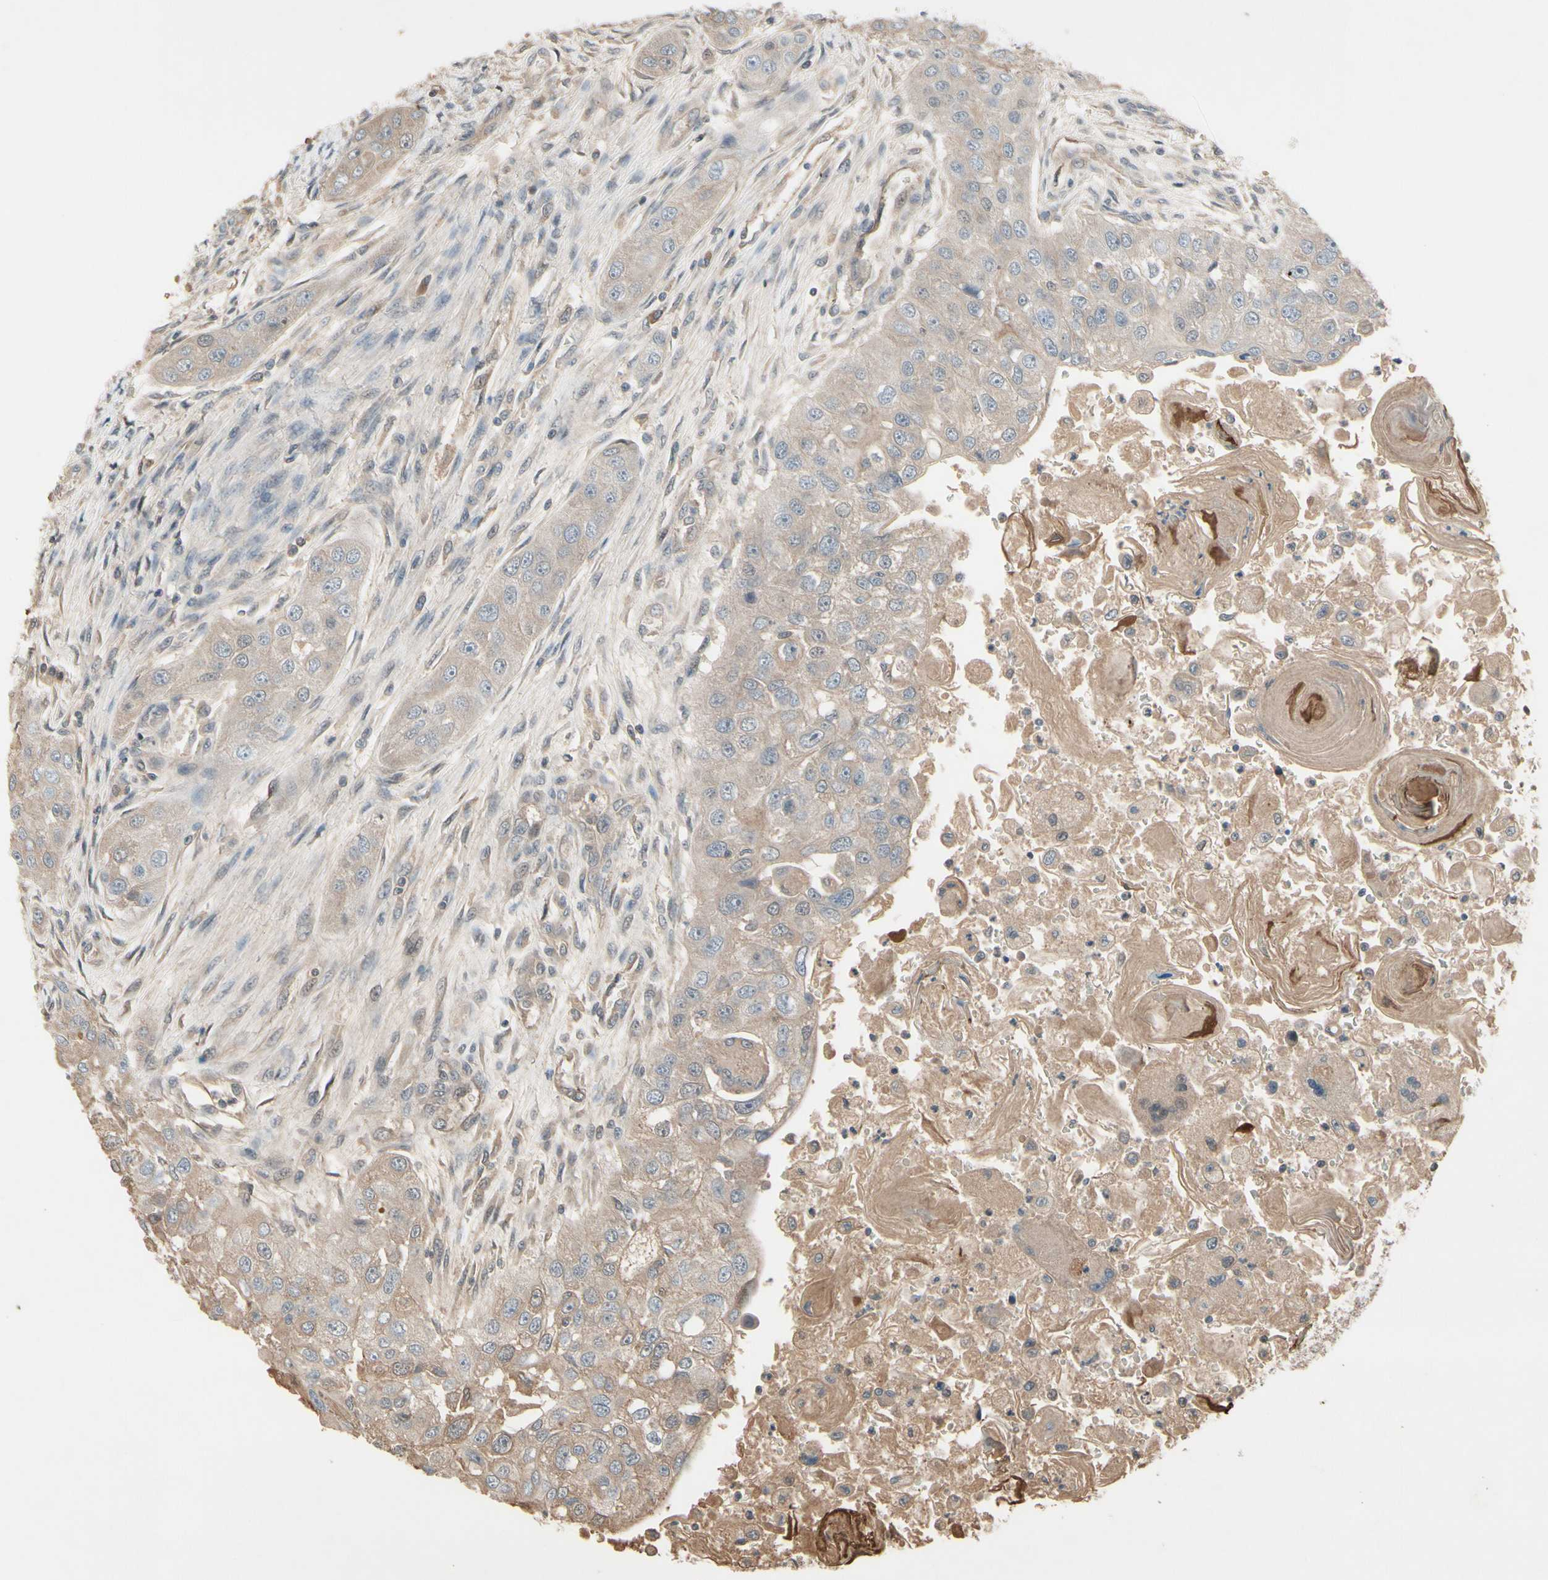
{"staining": {"intensity": "weak", "quantity": ">75%", "location": "cytoplasmic/membranous"}, "tissue": "head and neck cancer", "cell_type": "Tumor cells", "image_type": "cancer", "snomed": [{"axis": "morphology", "description": "Normal tissue, NOS"}, {"axis": "morphology", "description": "Squamous cell carcinoma, NOS"}, {"axis": "topography", "description": "Skeletal muscle"}, {"axis": "topography", "description": "Head-Neck"}], "caption": "This micrograph reveals immunohistochemistry (IHC) staining of human head and neck cancer, with low weak cytoplasmic/membranous positivity in about >75% of tumor cells.", "gene": "NSF", "patient": {"sex": "male", "age": 51}}